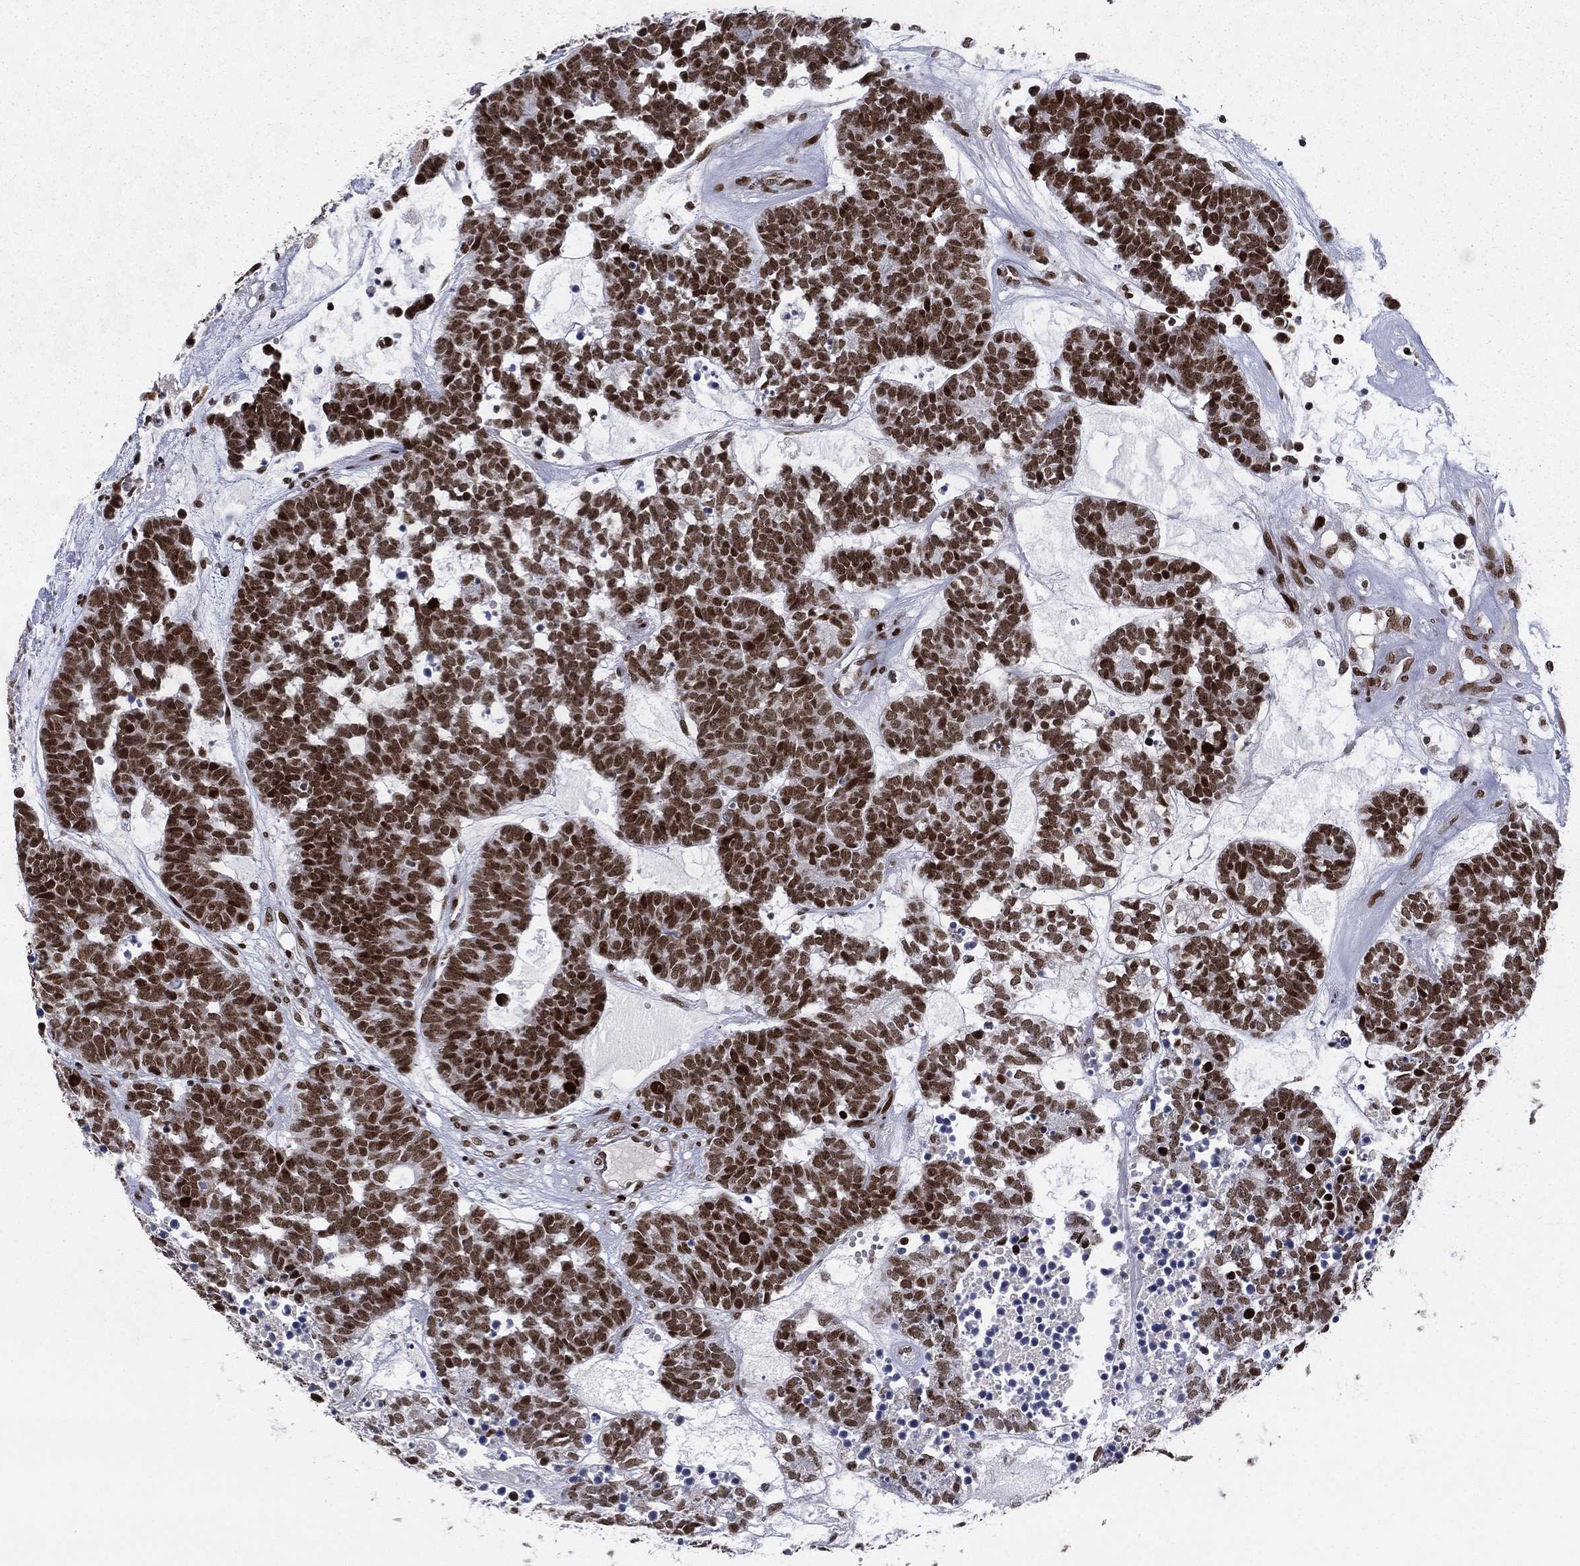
{"staining": {"intensity": "strong", "quantity": ">75%", "location": "nuclear"}, "tissue": "head and neck cancer", "cell_type": "Tumor cells", "image_type": "cancer", "snomed": [{"axis": "morphology", "description": "Adenocarcinoma, NOS"}, {"axis": "topography", "description": "Head-Neck"}], "caption": "The image exhibits staining of adenocarcinoma (head and neck), revealing strong nuclear protein positivity (brown color) within tumor cells. The staining was performed using DAB (3,3'-diaminobenzidine) to visualize the protein expression in brown, while the nuclei were stained in blue with hematoxylin (Magnification: 20x).", "gene": "RTF1", "patient": {"sex": "female", "age": 81}}